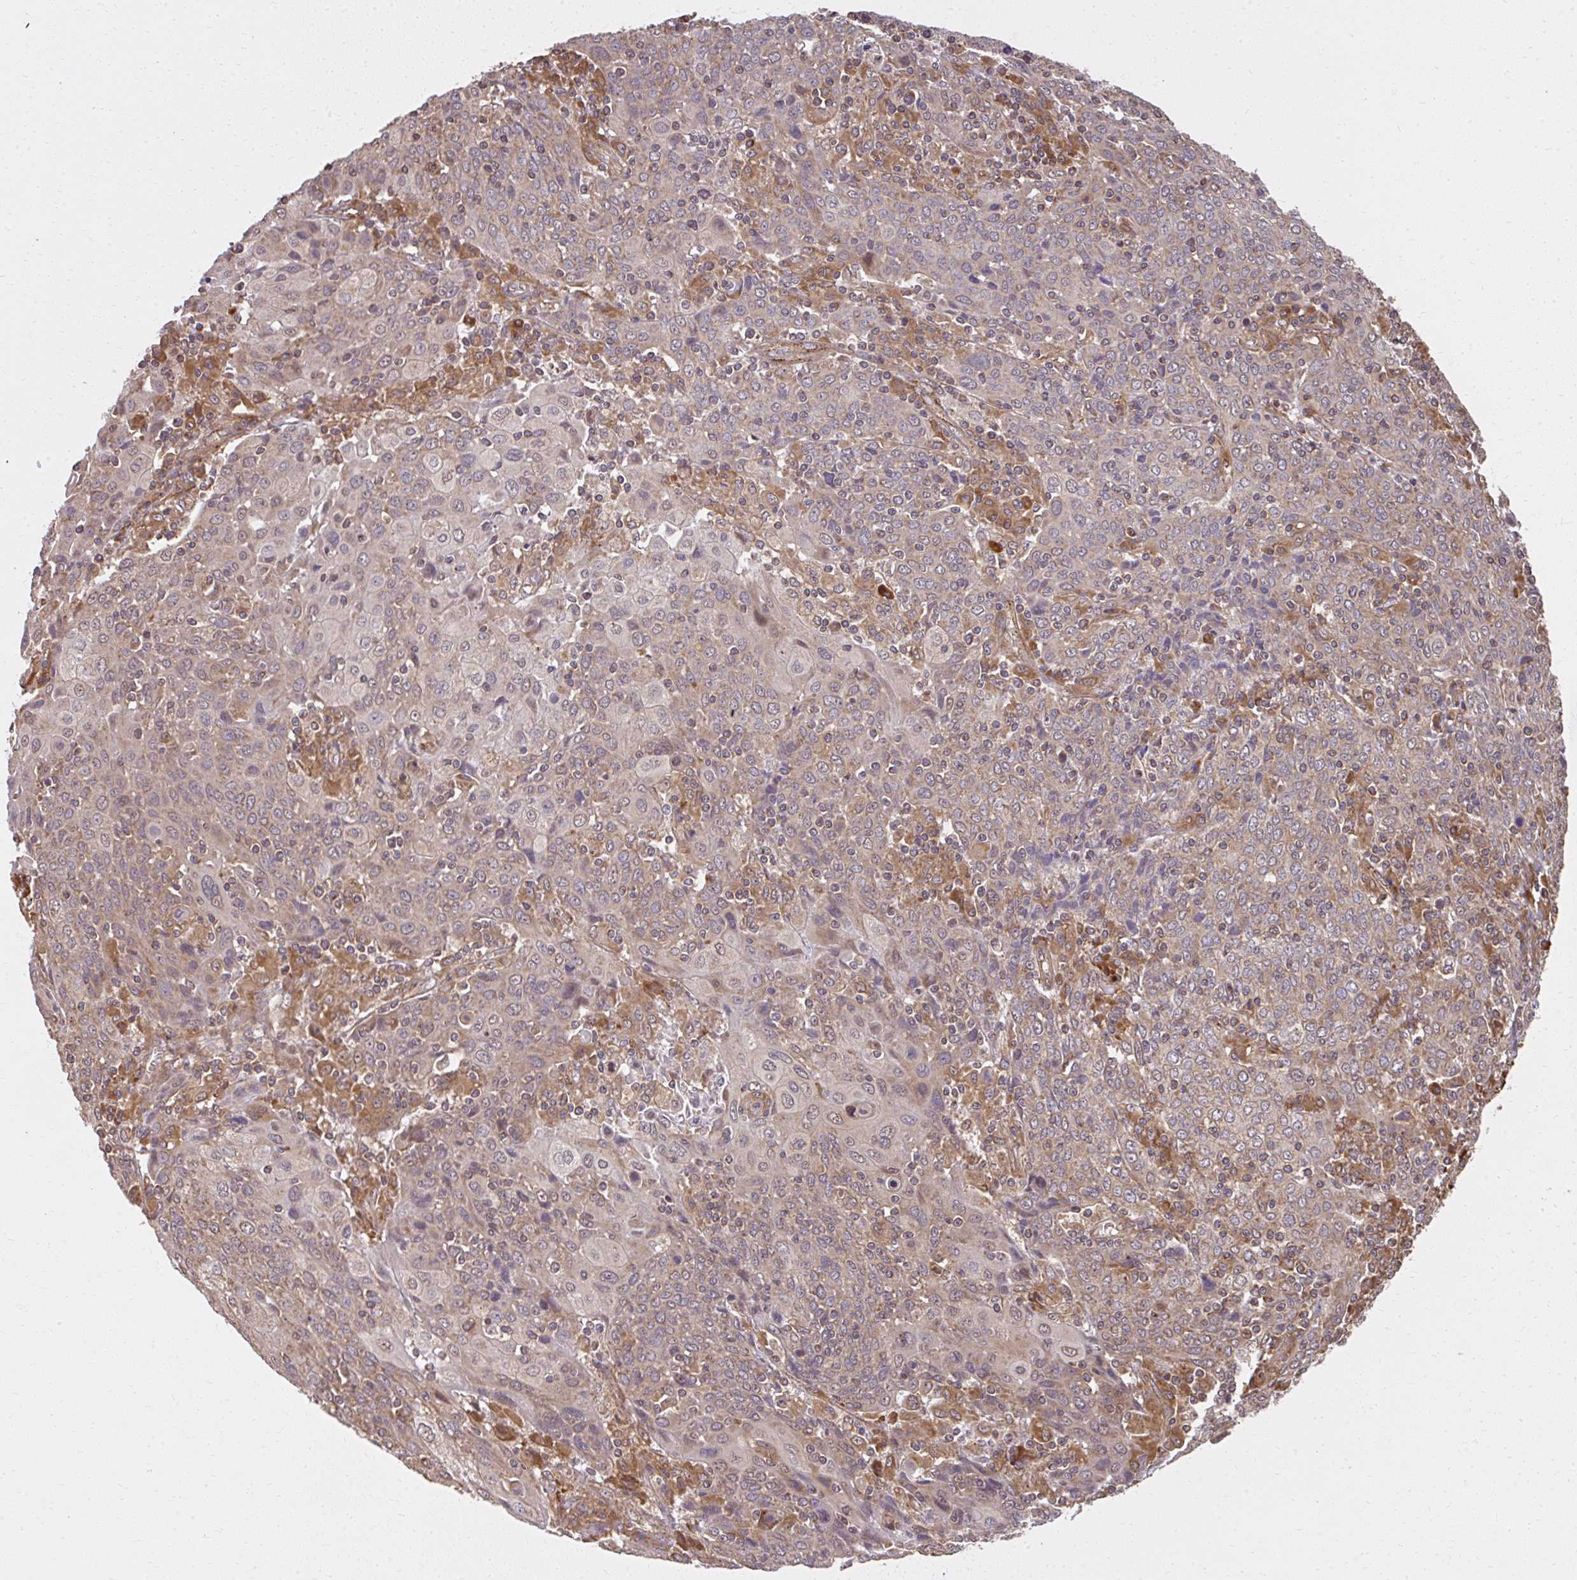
{"staining": {"intensity": "weak", "quantity": "25%-75%", "location": "cytoplasmic/membranous"}, "tissue": "cervical cancer", "cell_type": "Tumor cells", "image_type": "cancer", "snomed": [{"axis": "morphology", "description": "Squamous cell carcinoma, NOS"}, {"axis": "topography", "description": "Cervix"}], "caption": "This is a histology image of immunohistochemistry (IHC) staining of cervical cancer (squamous cell carcinoma), which shows weak staining in the cytoplasmic/membranous of tumor cells.", "gene": "GNS", "patient": {"sex": "female", "age": 67}}